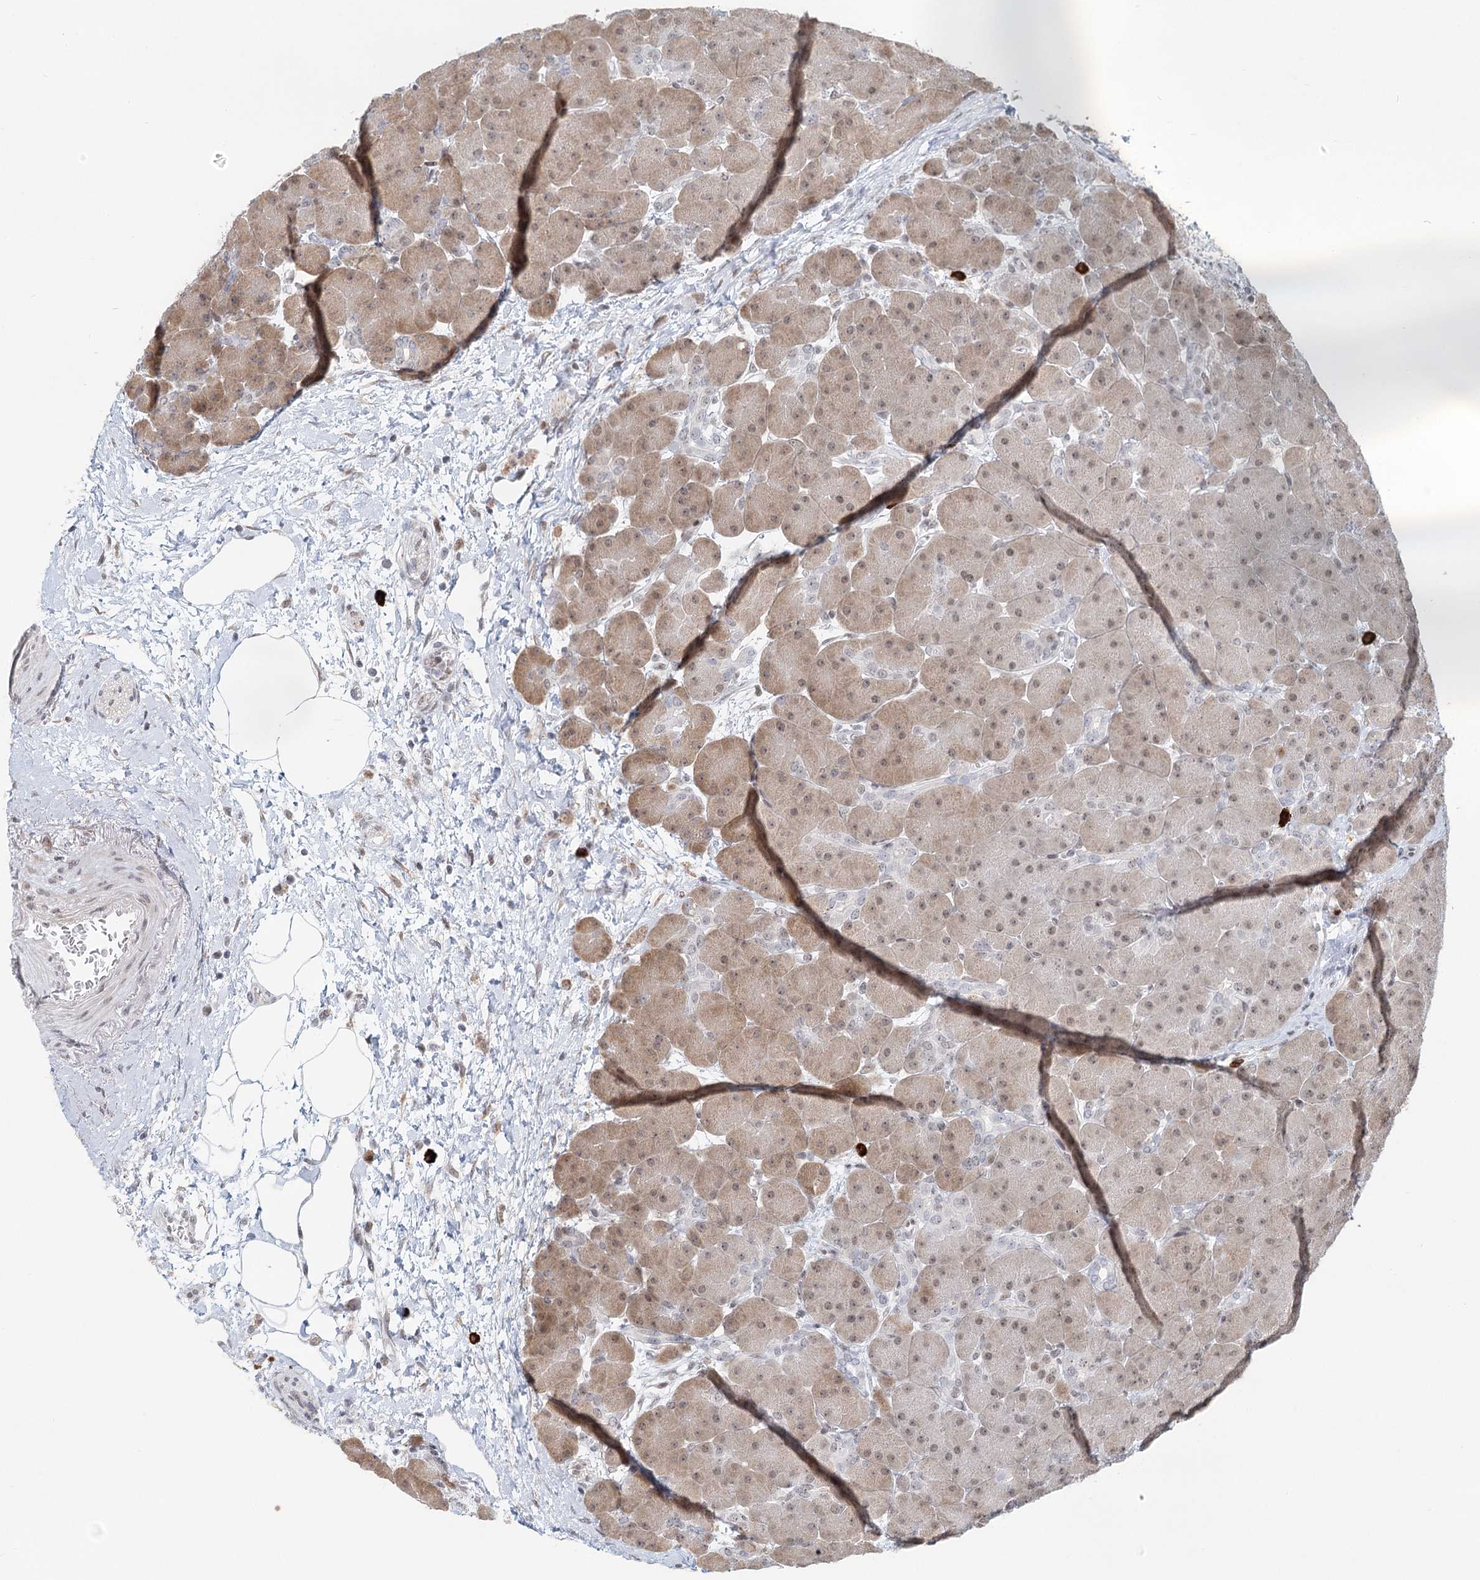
{"staining": {"intensity": "moderate", "quantity": "<25%", "location": "cytoplasmic/membranous,nuclear"}, "tissue": "pancreas", "cell_type": "Exocrine glandular cells", "image_type": "normal", "snomed": [{"axis": "morphology", "description": "Normal tissue, NOS"}, {"axis": "topography", "description": "Pancreas"}], "caption": "Pancreas stained with immunohistochemistry demonstrates moderate cytoplasmic/membranous,nuclear positivity in approximately <25% of exocrine glandular cells.", "gene": "BNIP5", "patient": {"sex": "male", "age": 66}}